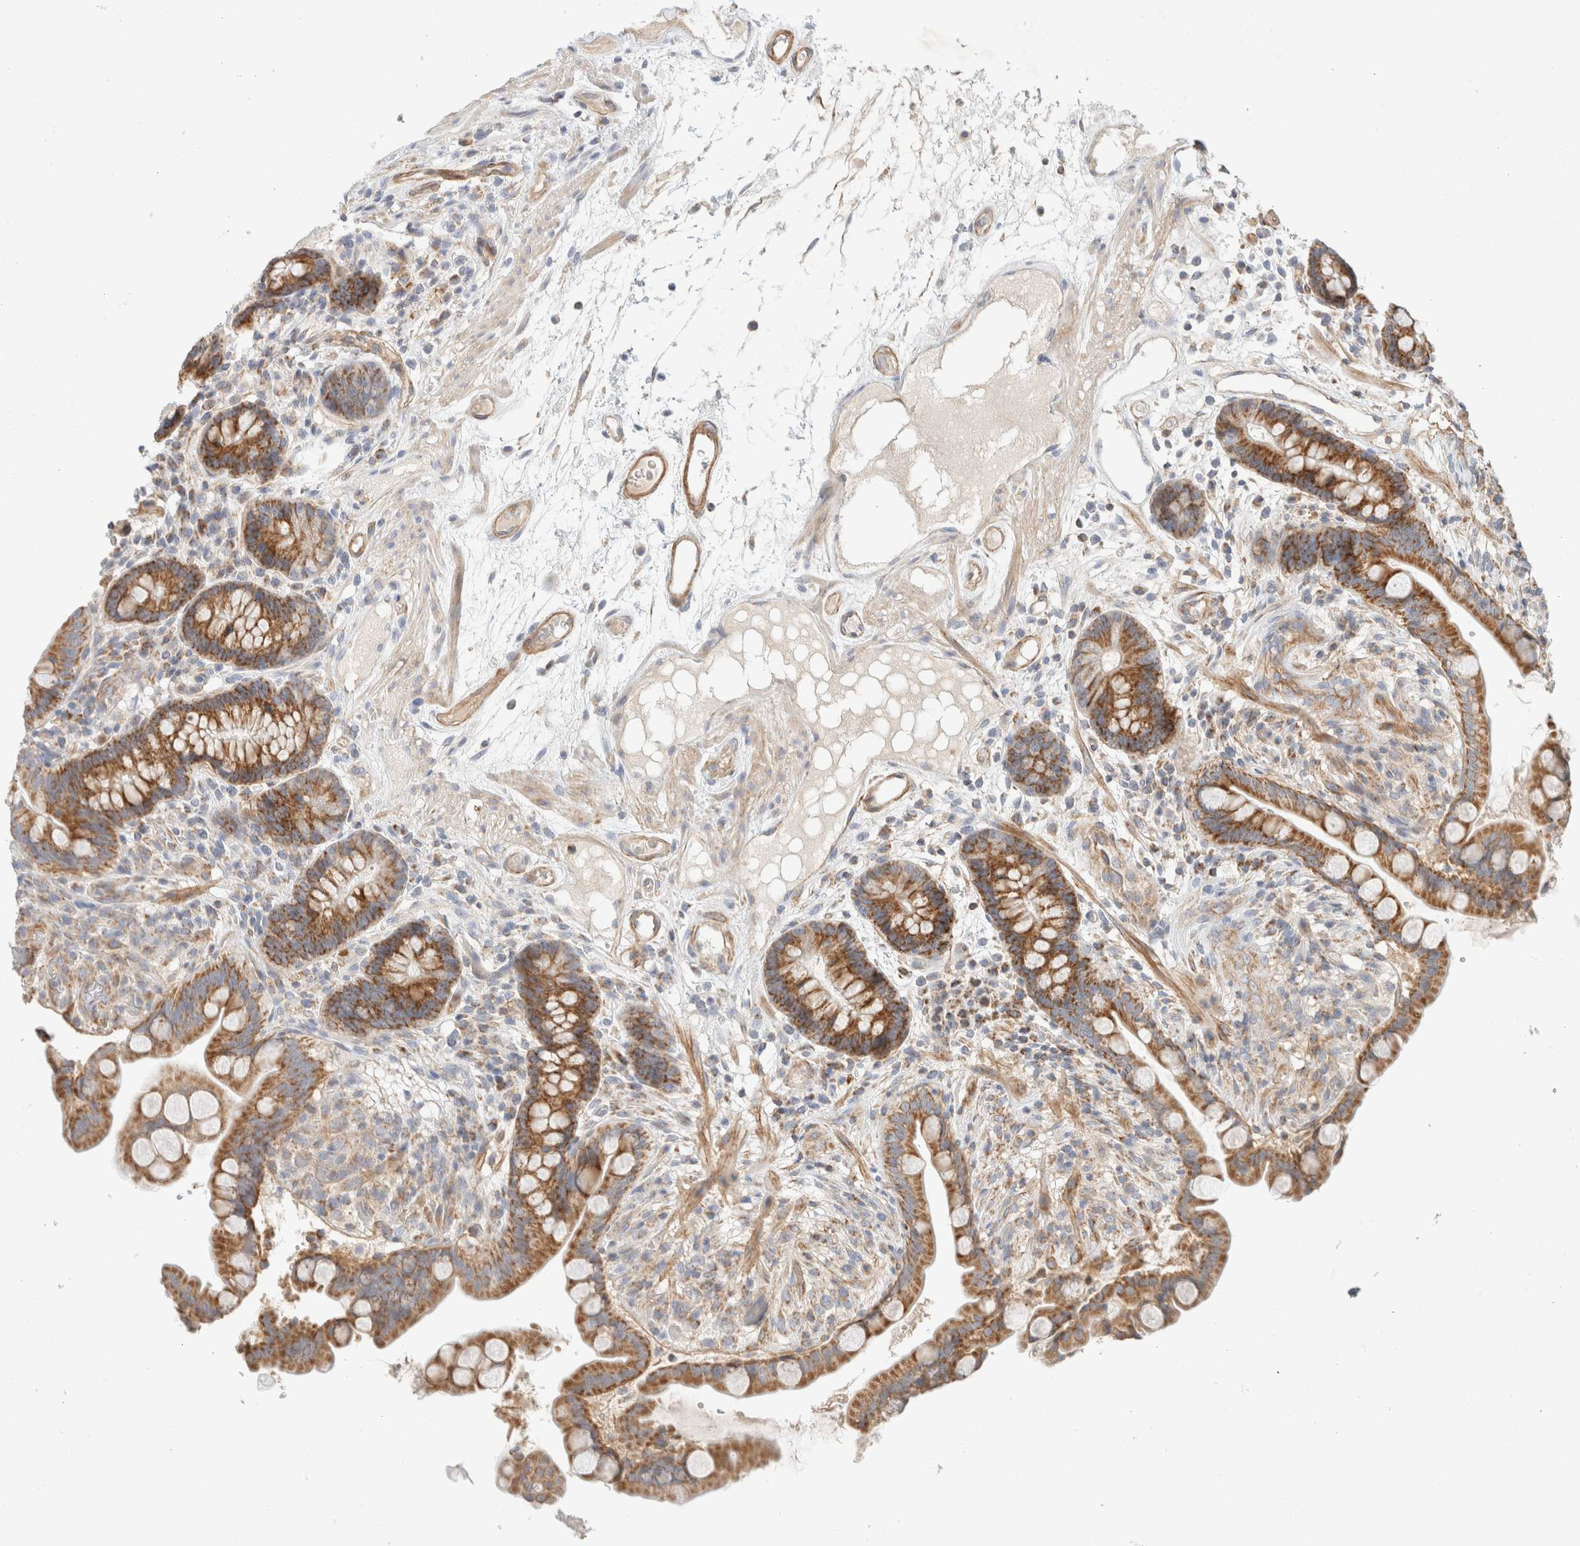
{"staining": {"intensity": "moderate", "quantity": ">75%", "location": "cytoplasmic/membranous"}, "tissue": "colon", "cell_type": "Endothelial cells", "image_type": "normal", "snomed": [{"axis": "morphology", "description": "Normal tissue, NOS"}, {"axis": "topography", "description": "Colon"}], "caption": "Immunohistochemistry image of benign colon: human colon stained using immunohistochemistry (IHC) displays medium levels of moderate protein expression localized specifically in the cytoplasmic/membranous of endothelial cells, appearing as a cytoplasmic/membranous brown color.", "gene": "MRM3", "patient": {"sex": "male", "age": 73}}